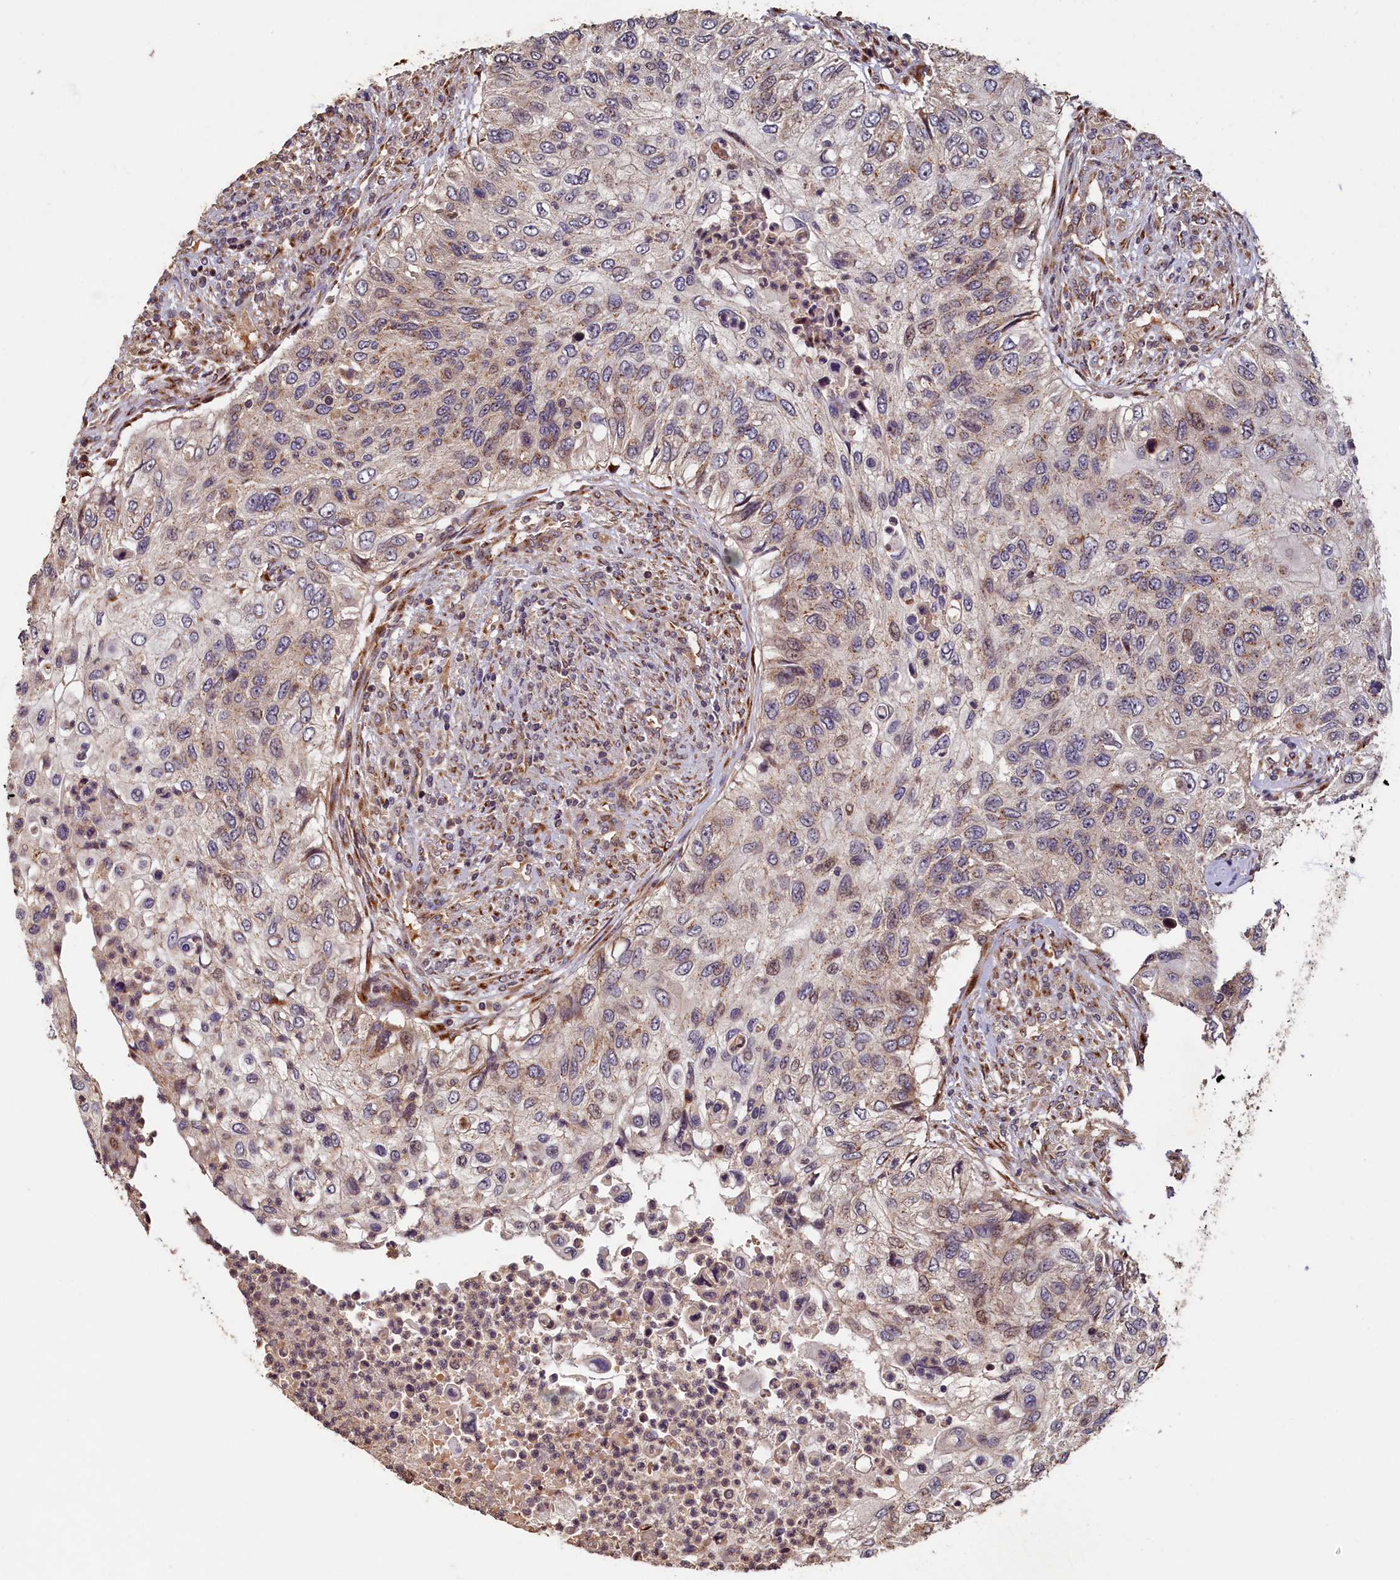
{"staining": {"intensity": "weak", "quantity": "25%-75%", "location": "cytoplasmic/membranous"}, "tissue": "urothelial cancer", "cell_type": "Tumor cells", "image_type": "cancer", "snomed": [{"axis": "morphology", "description": "Urothelial carcinoma, High grade"}, {"axis": "topography", "description": "Urinary bladder"}], "caption": "Tumor cells demonstrate low levels of weak cytoplasmic/membranous staining in approximately 25%-75% of cells in urothelial cancer.", "gene": "TMEM181", "patient": {"sex": "female", "age": 60}}